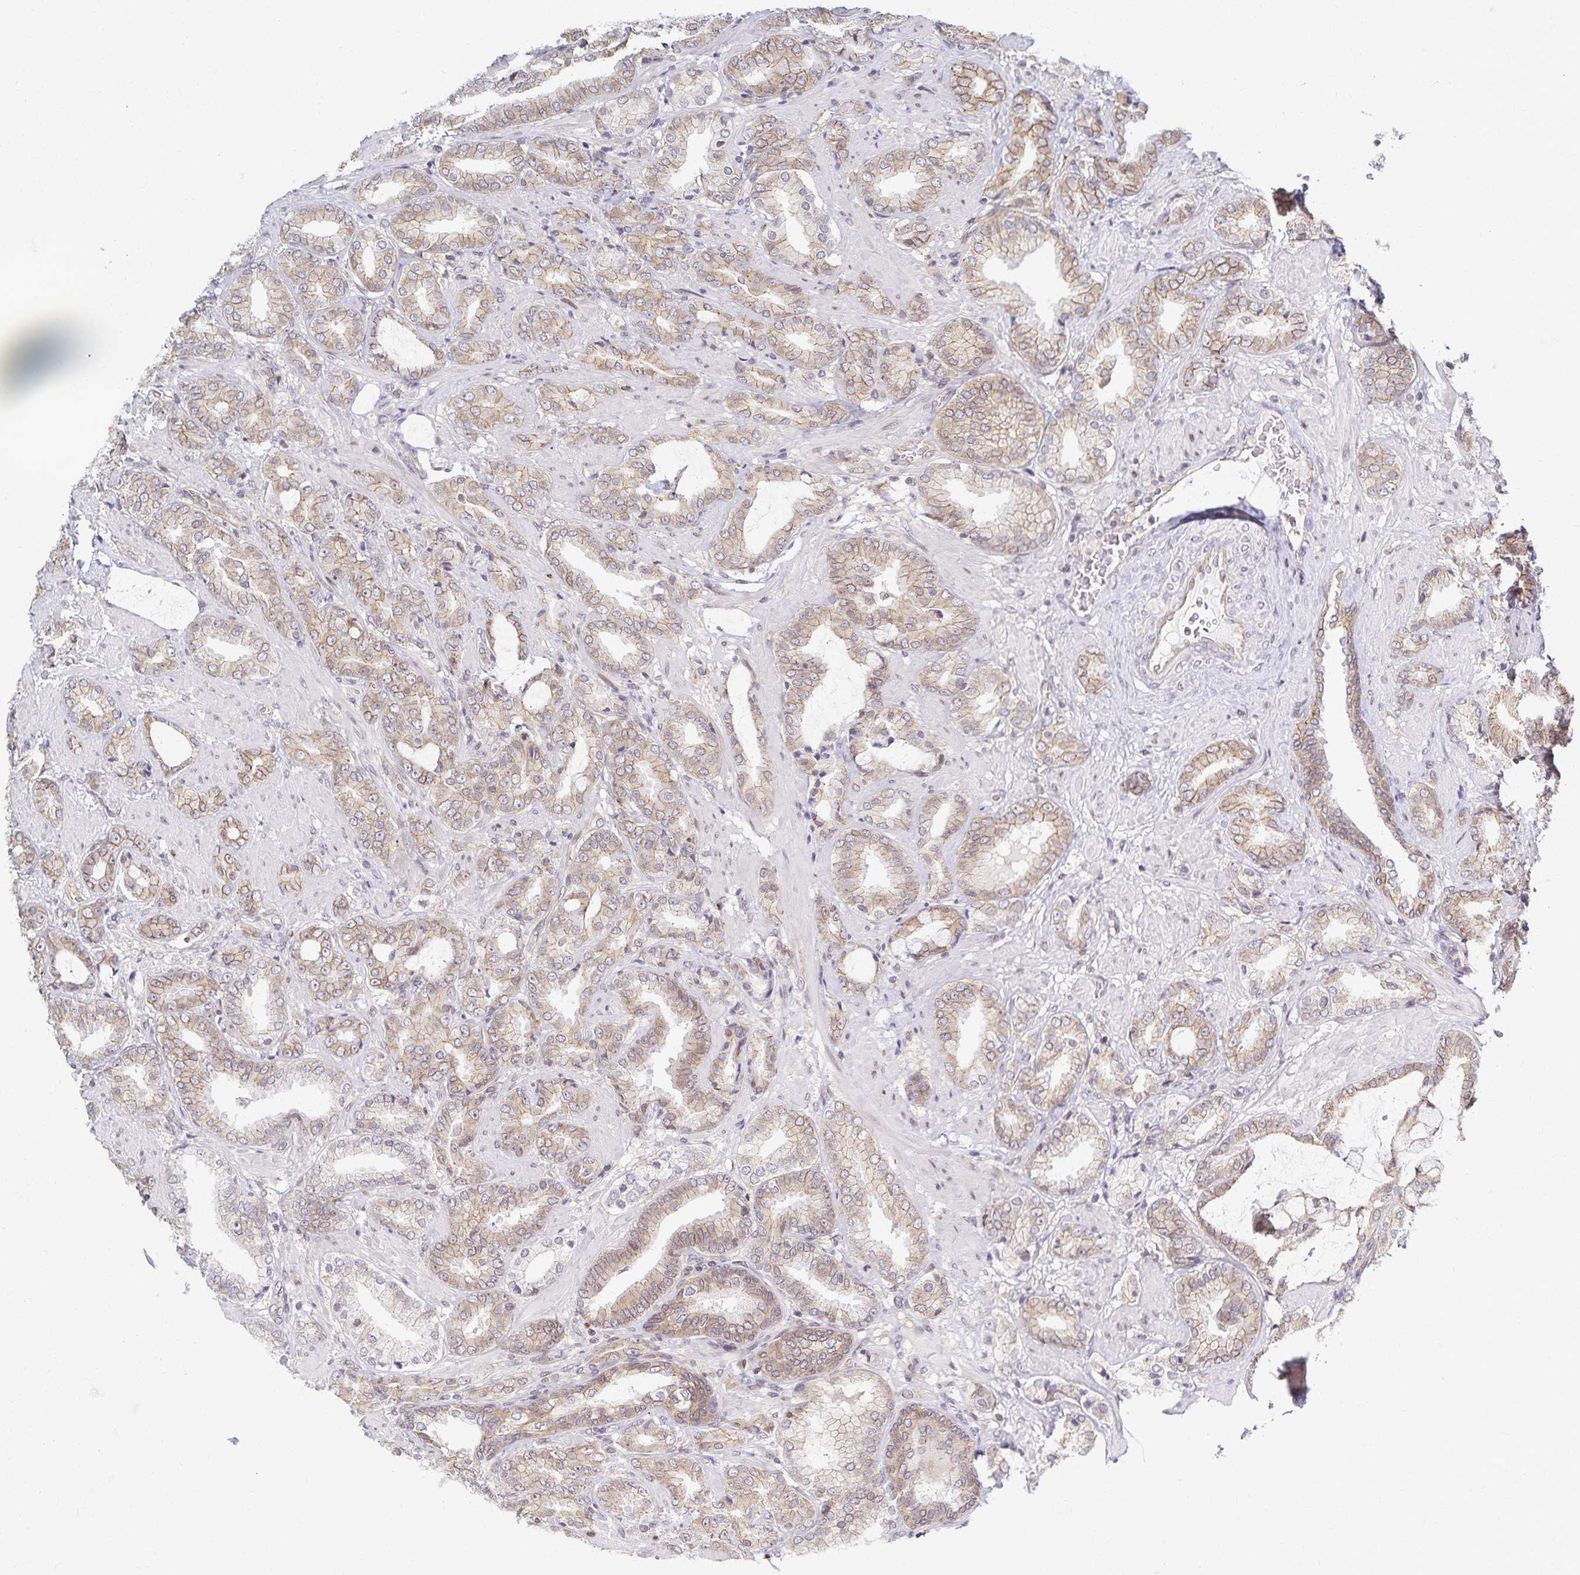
{"staining": {"intensity": "weak", "quantity": "25%-75%", "location": "cytoplasmic/membranous"}, "tissue": "prostate cancer", "cell_type": "Tumor cells", "image_type": "cancer", "snomed": [{"axis": "morphology", "description": "Adenocarcinoma, High grade"}, {"axis": "topography", "description": "Prostate"}], "caption": "Immunohistochemical staining of human prostate cancer displays low levels of weak cytoplasmic/membranous positivity in about 25%-75% of tumor cells.", "gene": "RAB9B", "patient": {"sex": "male", "age": 56}}